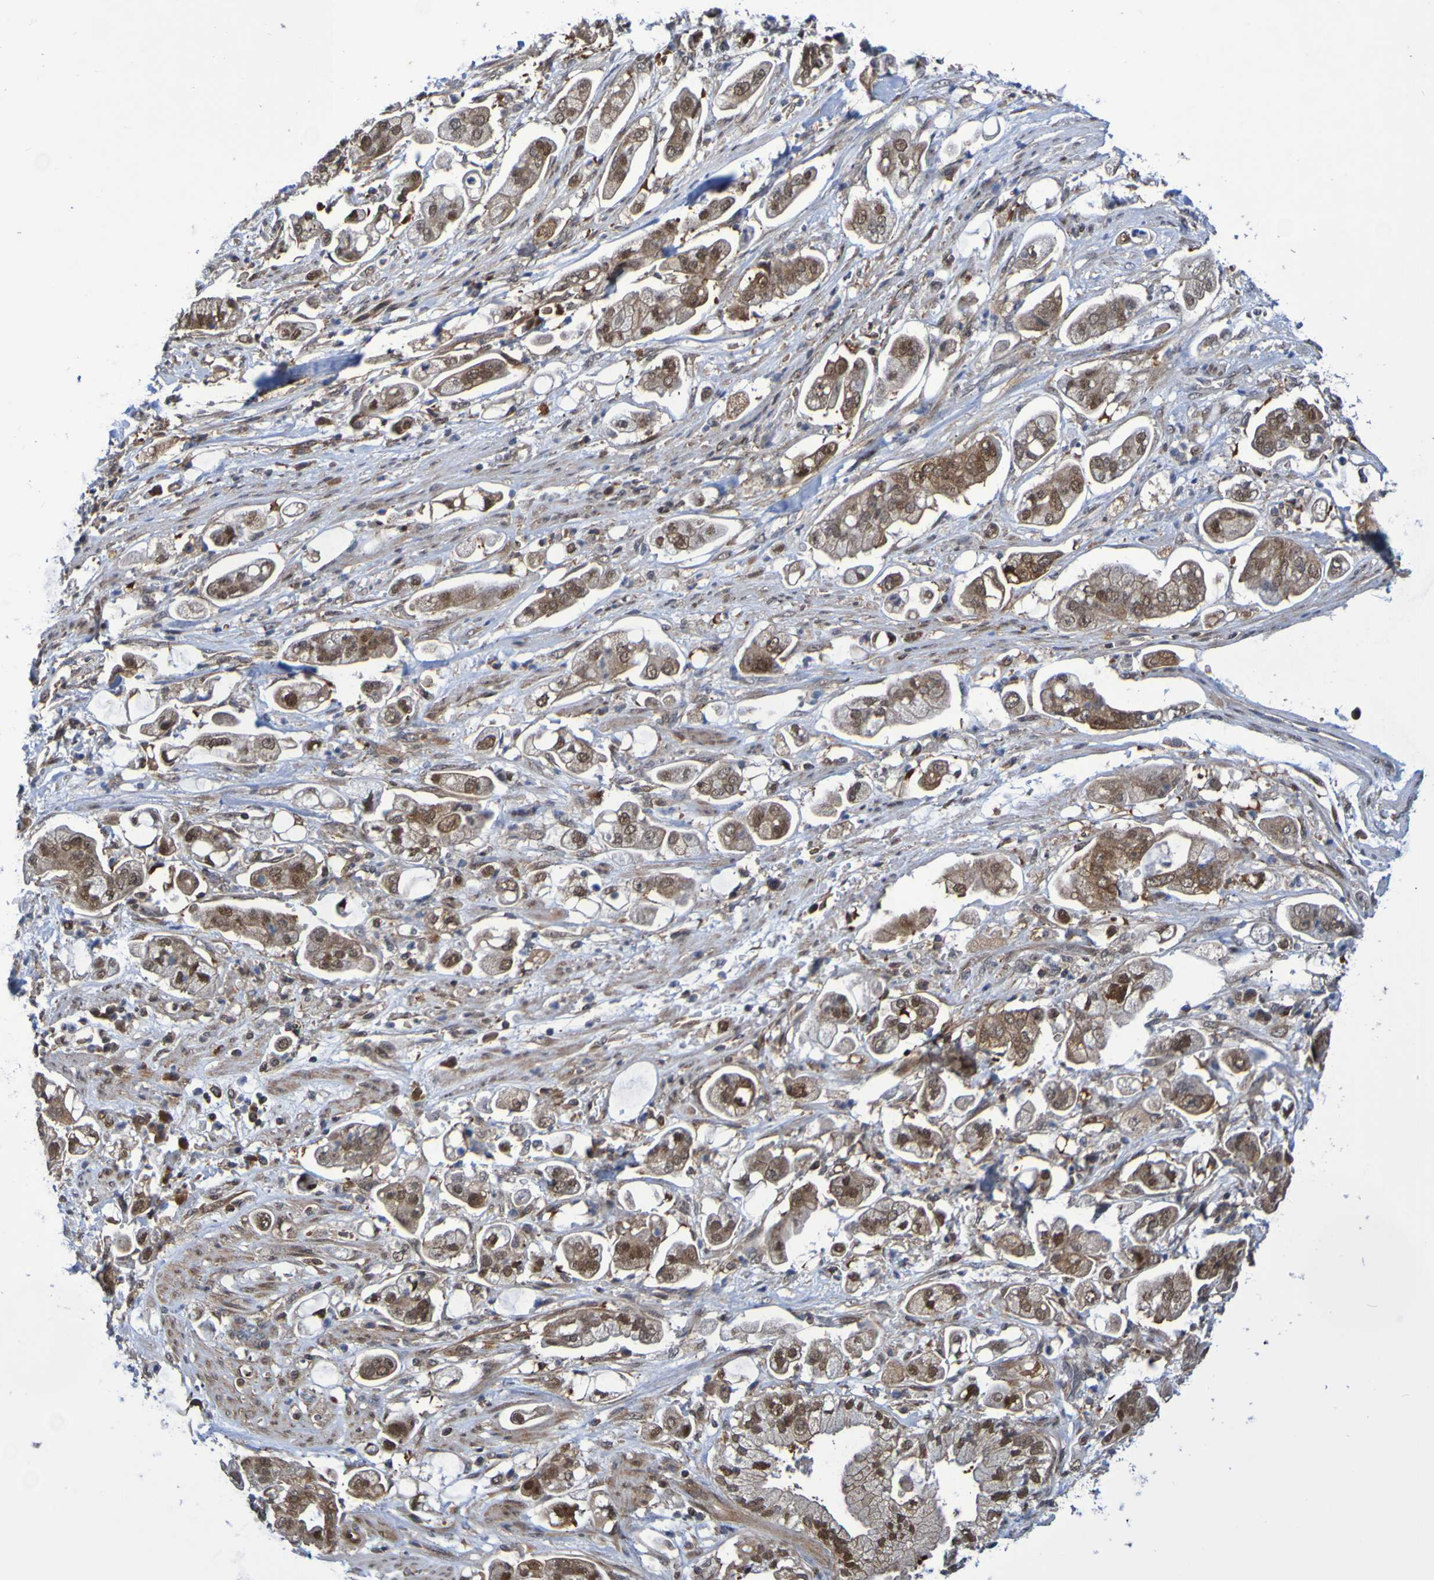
{"staining": {"intensity": "moderate", "quantity": ">75%", "location": "cytoplasmic/membranous"}, "tissue": "stomach cancer", "cell_type": "Tumor cells", "image_type": "cancer", "snomed": [{"axis": "morphology", "description": "Adenocarcinoma, NOS"}, {"axis": "topography", "description": "Stomach"}], "caption": "DAB immunohistochemical staining of human stomach cancer reveals moderate cytoplasmic/membranous protein positivity in approximately >75% of tumor cells.", "gene": "ATIC", "patient": {"sex": "male", "age": 62}}